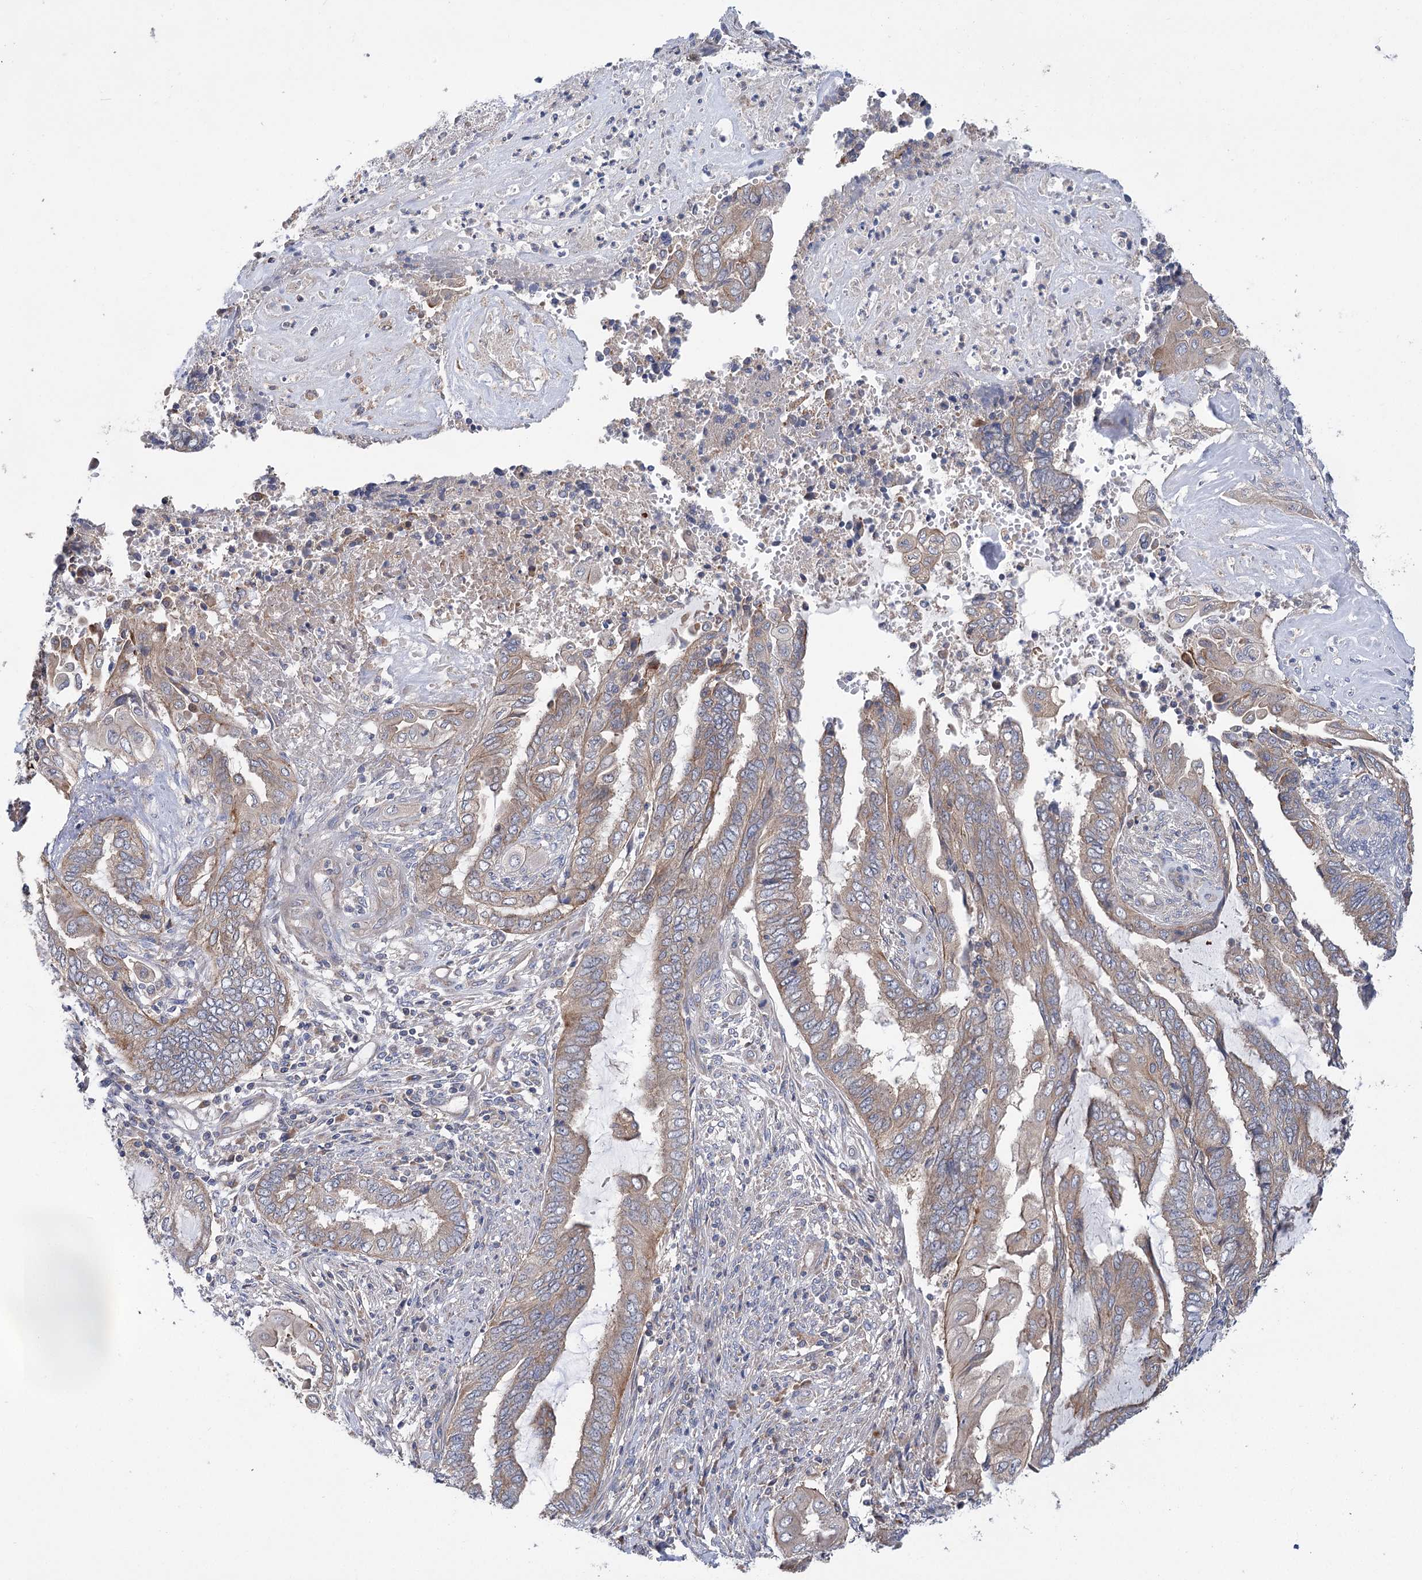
{"staining": {"intensity": "weak", "quantity": "25%-75%", "location": "cytoplasmic/membranous"}, "tissue": "endometrial cancer", "cell_type": "Tumor cells", "image_type": "cancer", "snomed": [{"axis": "morphology", "description": "Adenocarcinoma, NOS"}, {"axis": "topography", "description": "Uterus"}, {"axis": "topography", "description": "Endometrium"}], "caption": "The image reveals staining of endometrial cancer, revealing weak cytoplasmic/membranous protein staining (brown color) within tumor cells.", "gene": "VPS37B", "patient": {"sex": "female", "age": 70}}